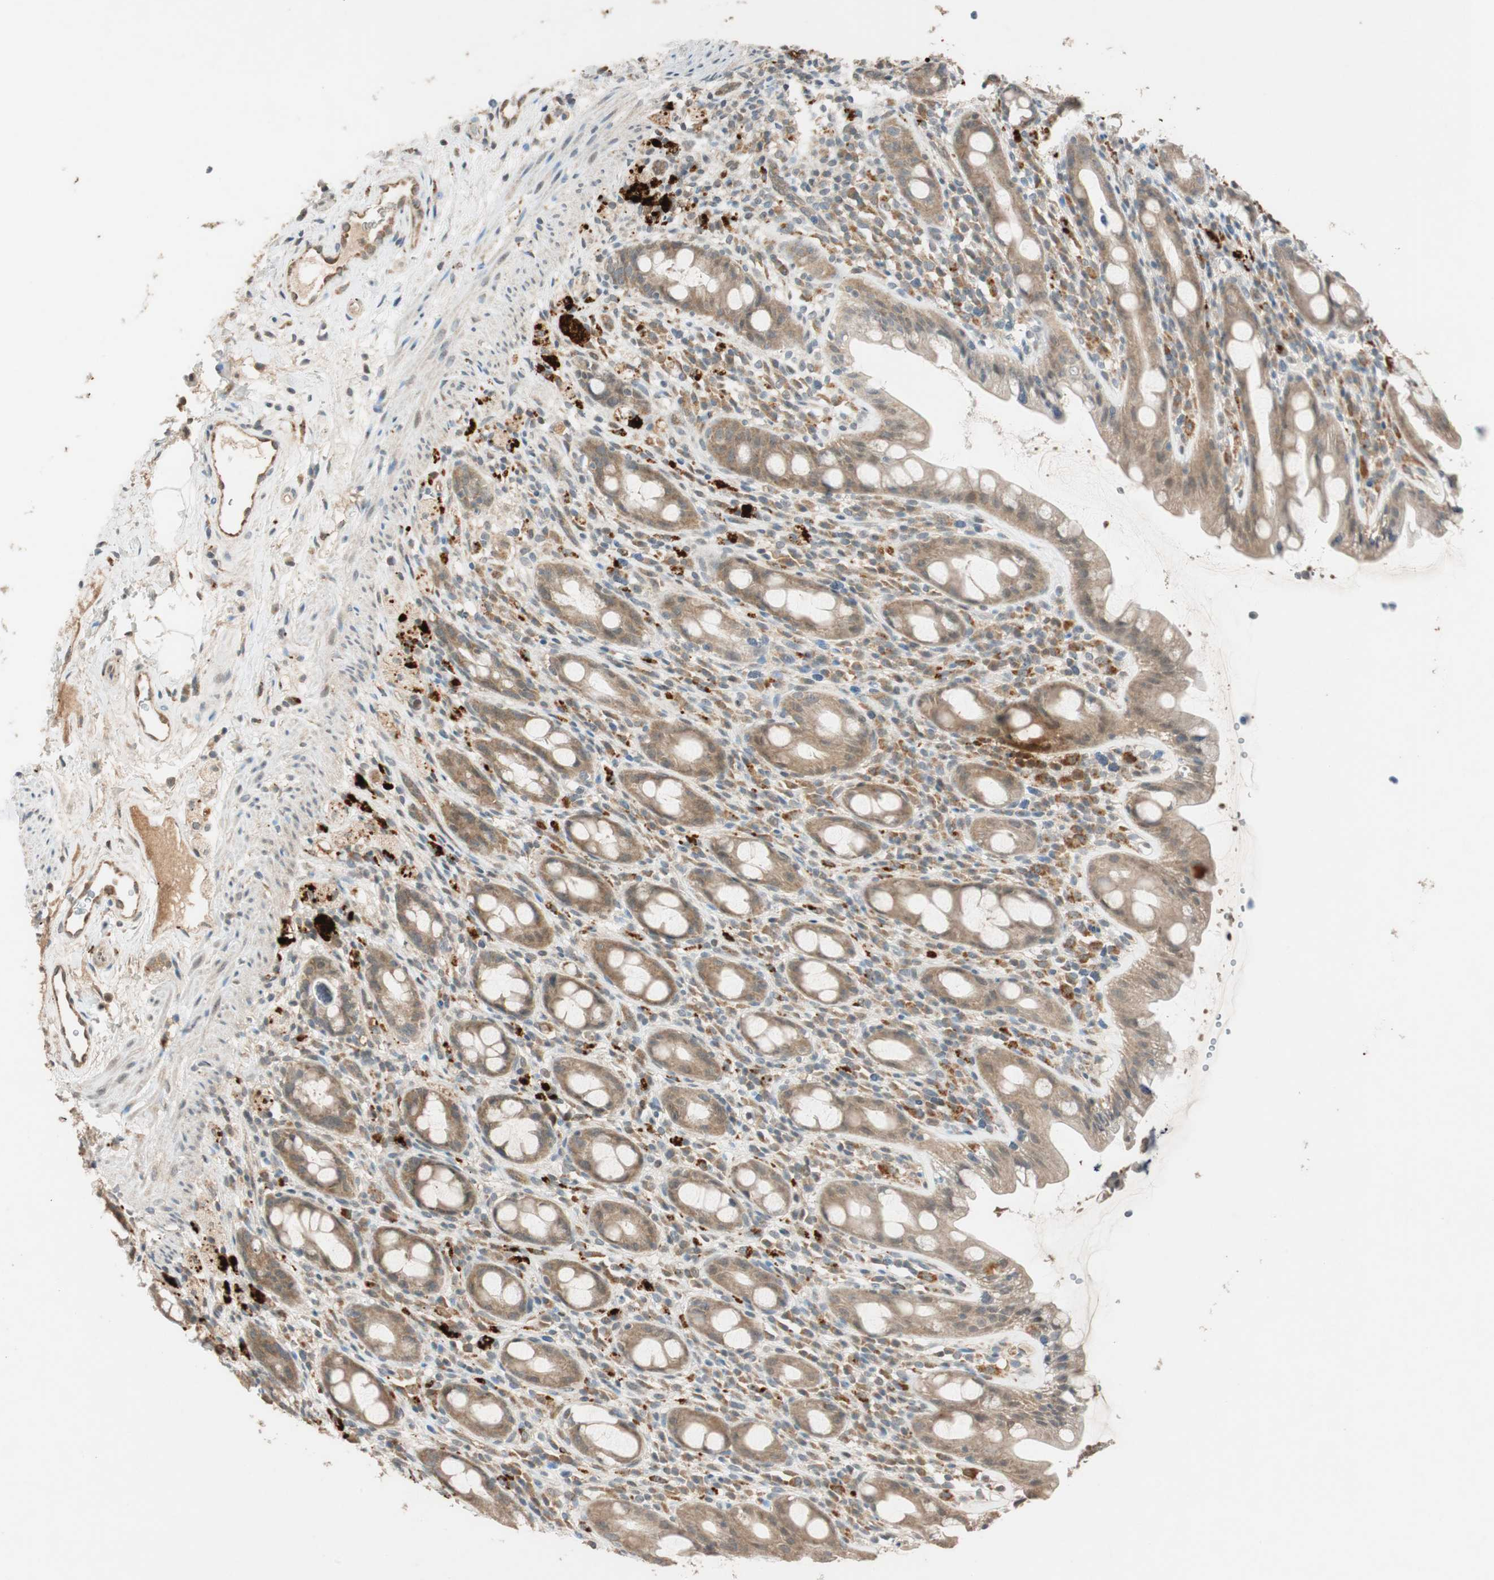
{"staining": {"intensity": "moderate", "quantity": ">75%", "location": "cytoplasmic/membranous"}, "tissue": "rectum", "cell_type": "Glandular cells", "image_type": "normal", "snomed": [{"axis": "morphology", "description": "Normal tissue, NOS"}, {"axis": "topography", "description": "Rectum"}], "caption": "The photomicrograph demonstrates immunohistochemical staining of normal rectum. There is moderate cytoplasmic/membranous positivity is present in about >75% of glandular cells. (IHC, brightfield microscopy, high magnification).", "gene": "GLB1", "patient": {"sex": "male", "age": 44}}